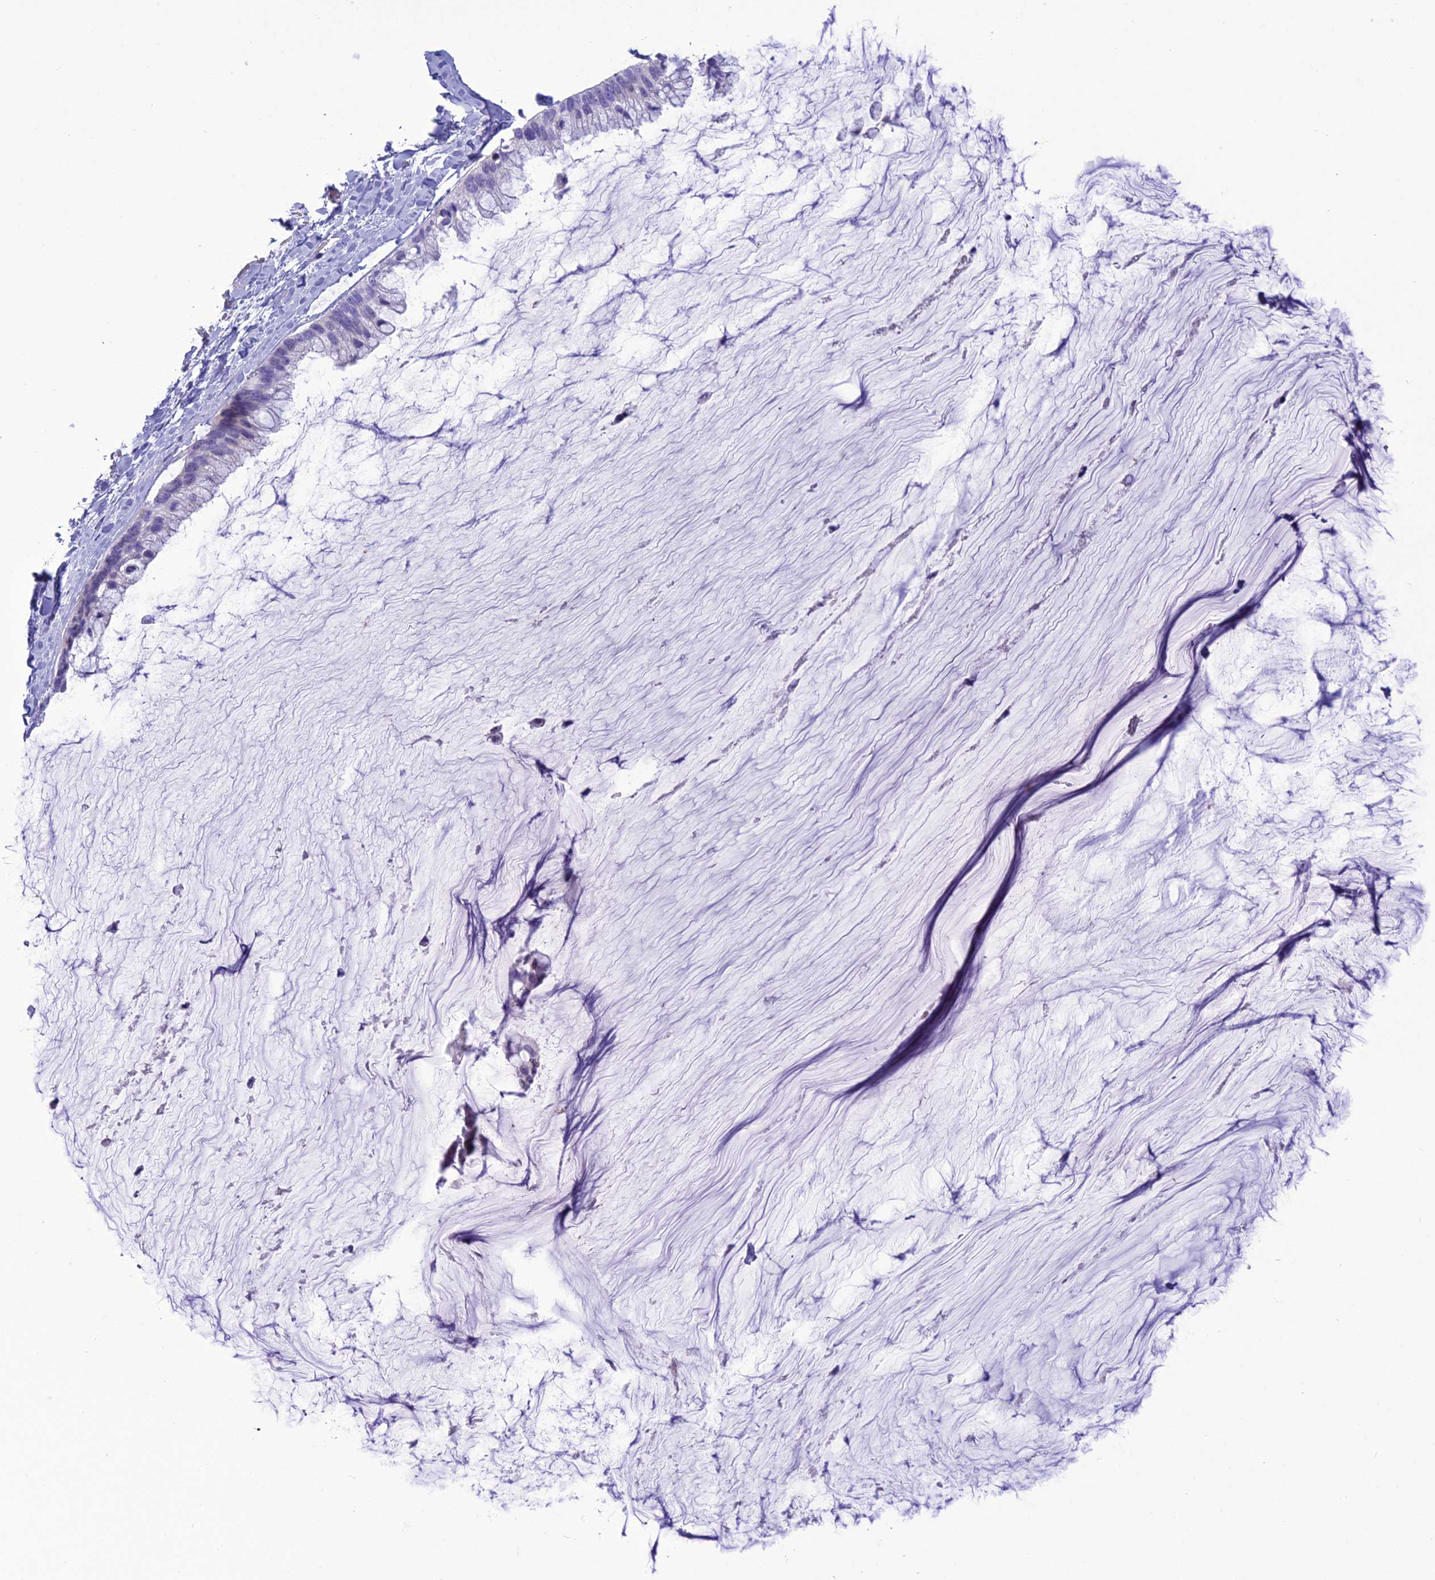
{"staining": {"intensity": "negative", "quantity": "none", "location": "none"}, "tissue": "ovarian cancer", "cell_type": "Tumor cells", "image_type": "cancer", "snomed": [{"axis": "morphology", "description": "Cystadenocarcinoma, mucinous, NOS"}, {"axis": "topography", "description": "Ovary"}], "caption": "There is no significant expression in tumor cells of ovarian mucinous cystadenocarcinoma.", "gene": "CRB2", "patient": {"sex": "female", "age": 39}}